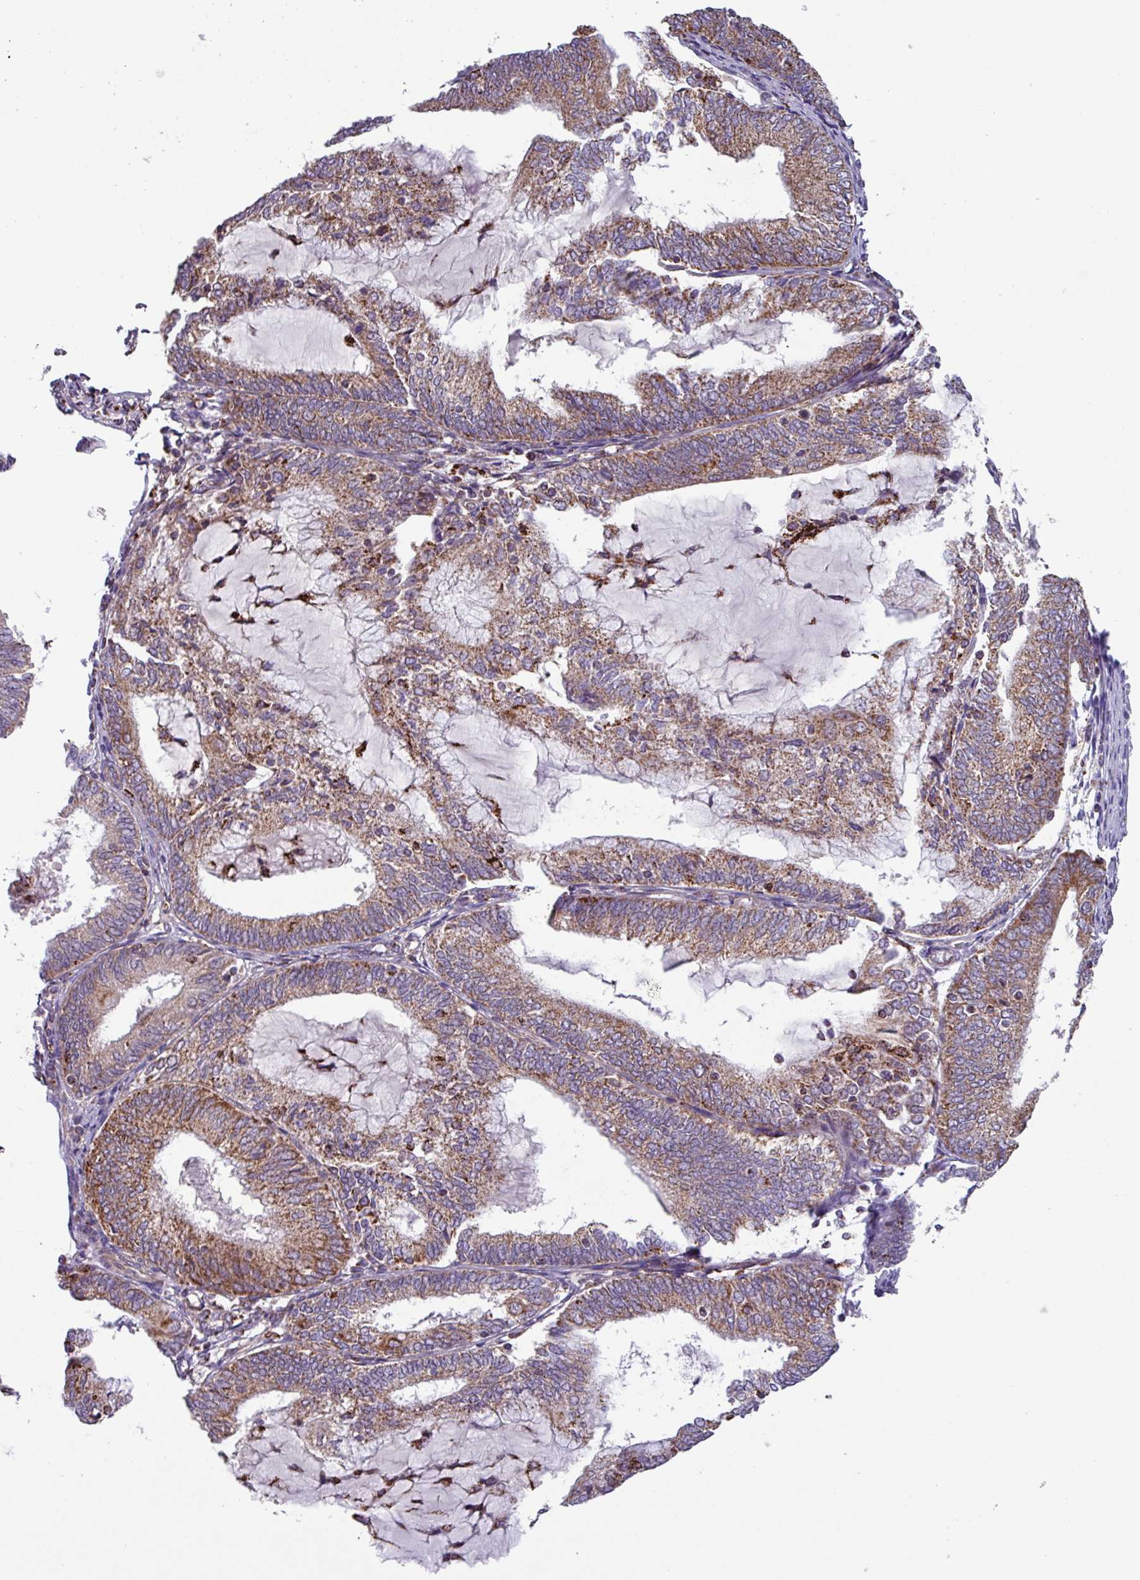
{"staining": {"intensity": "moderate", "quantity": ">75%", "location": "cytoplasmic/membranous"}, "tissue": "endometrial cancer", "cell_type": "Tumor cells", "image_type": "cancer", "snomed": [{"axis": "morphology", "description": "Adenocarcinoma, NOS"}, {"axis": "topography", "description": "Endometrium"}], "caption": "Protein analysis of endometrial cancer (adenocarcinoma) tissue exhibits moderate cytoplasmic/membranous staining in approximately >75% of tumor cells.", "gene": "AKIRIN1", "patient": {"sex": "female", "age": 81}}